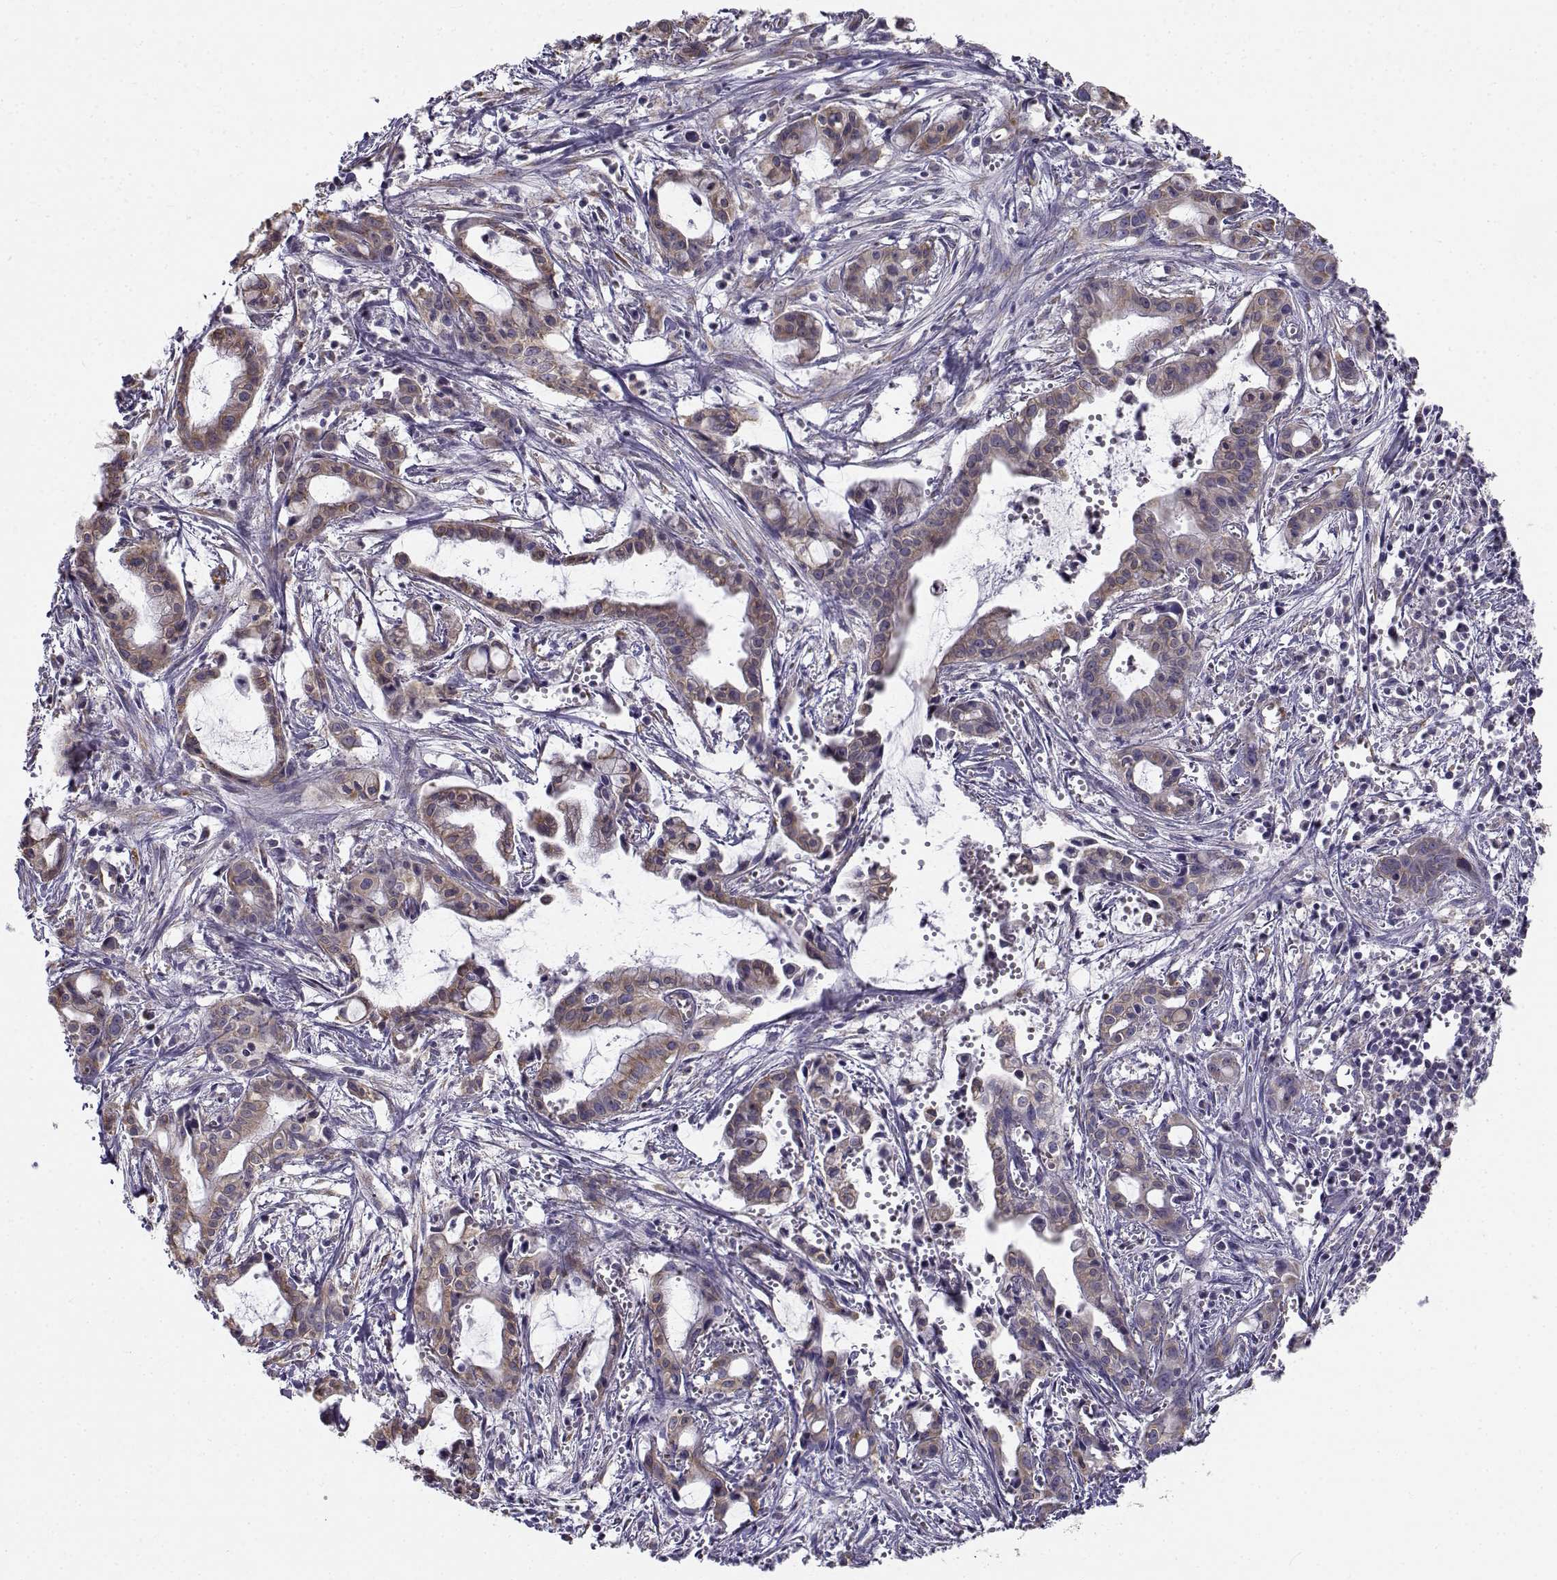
{"staining": {"intensity": "weak", "quantity": ">75%", "location": "cytoplasmic/membranous"}, "tissue": "pancreatic cancer", "cell_type": "Tumor cells", "image_type": "cancer", "snomed": [{"axis": "morphology", "description": "Adenocarcinoma, NOS"}, {"axis": "topography", "description": "Pancreas"}], "caption": "A brown stain highlights weak cytoplasmic/membranous staining of a protein in human pancreatic adenocarcinoma tumor cells. (IHC, brightfield microscopy, high magnification).", "gene": "BEND6", "patient": {"sex": "male", "age": 48}}